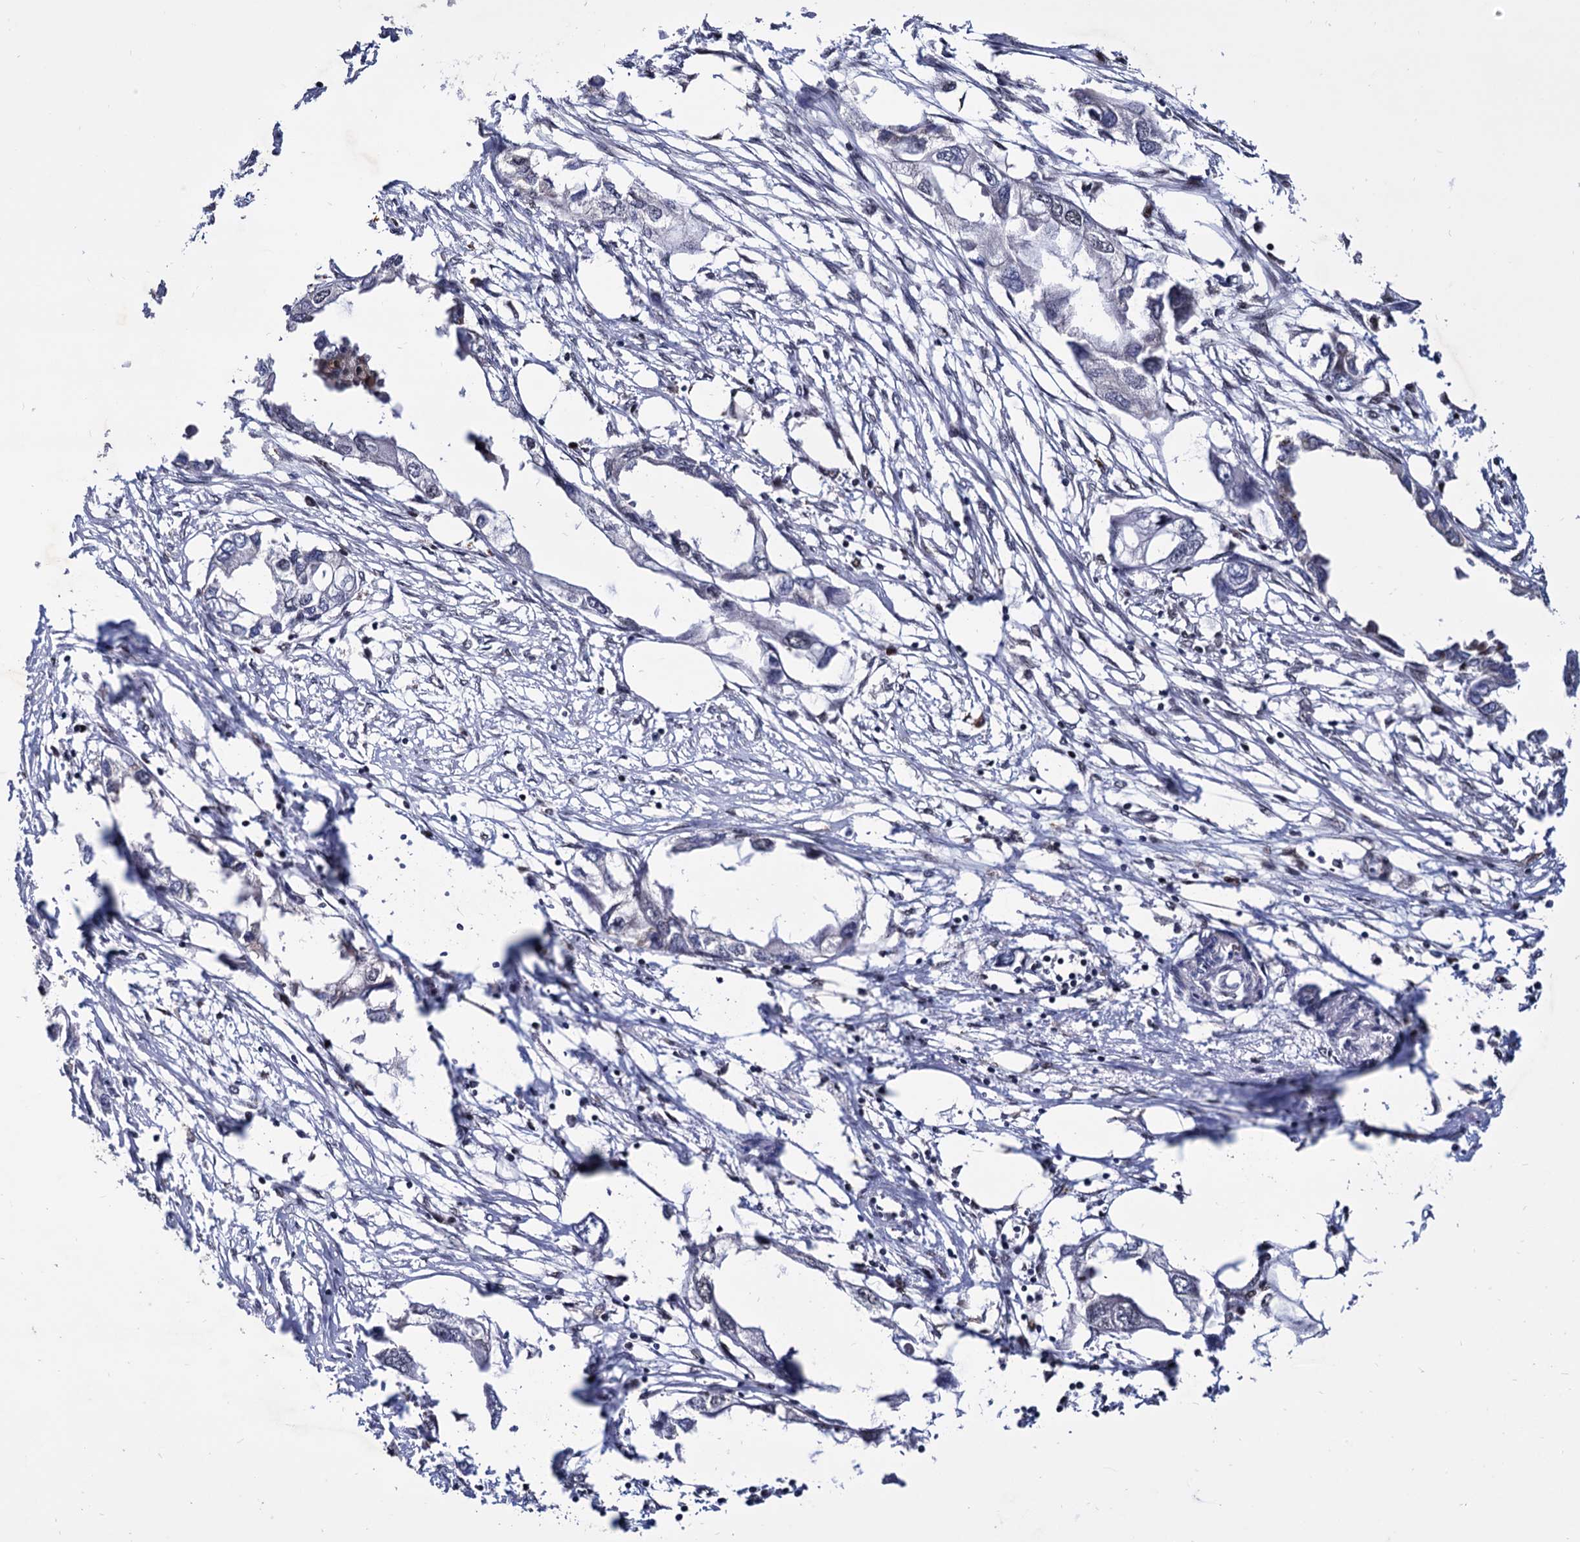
{"staining": {"intensity": "negative", "quantity": "none", "location": "none"}, "tissue": "endometrial cancer", "cell_type": "Tumor cells", "image_type": "cancer", "snomed": [{"axis": "morphology", "description": "Adenocarcinoma, NOS"}, {"axis": "morphology", "description": "Adenocarcinoma, metastatic, NOS"}, {"axis": "topography", "description": "Adipose tissue"}, {"axis": "topography", "description": "Endometrium"}], "caption": "The IHC histopathology image has no significant positivity in tumor cells of endometrial cancer tissue. The staining was performed using DAB to visualize the protein expression in brown, while the nuclei were stained in blue with hematoxylin (Magnification: 20x).", "gene": "RNASEH2B", "patient": {"sex": "female", "age": 67}}